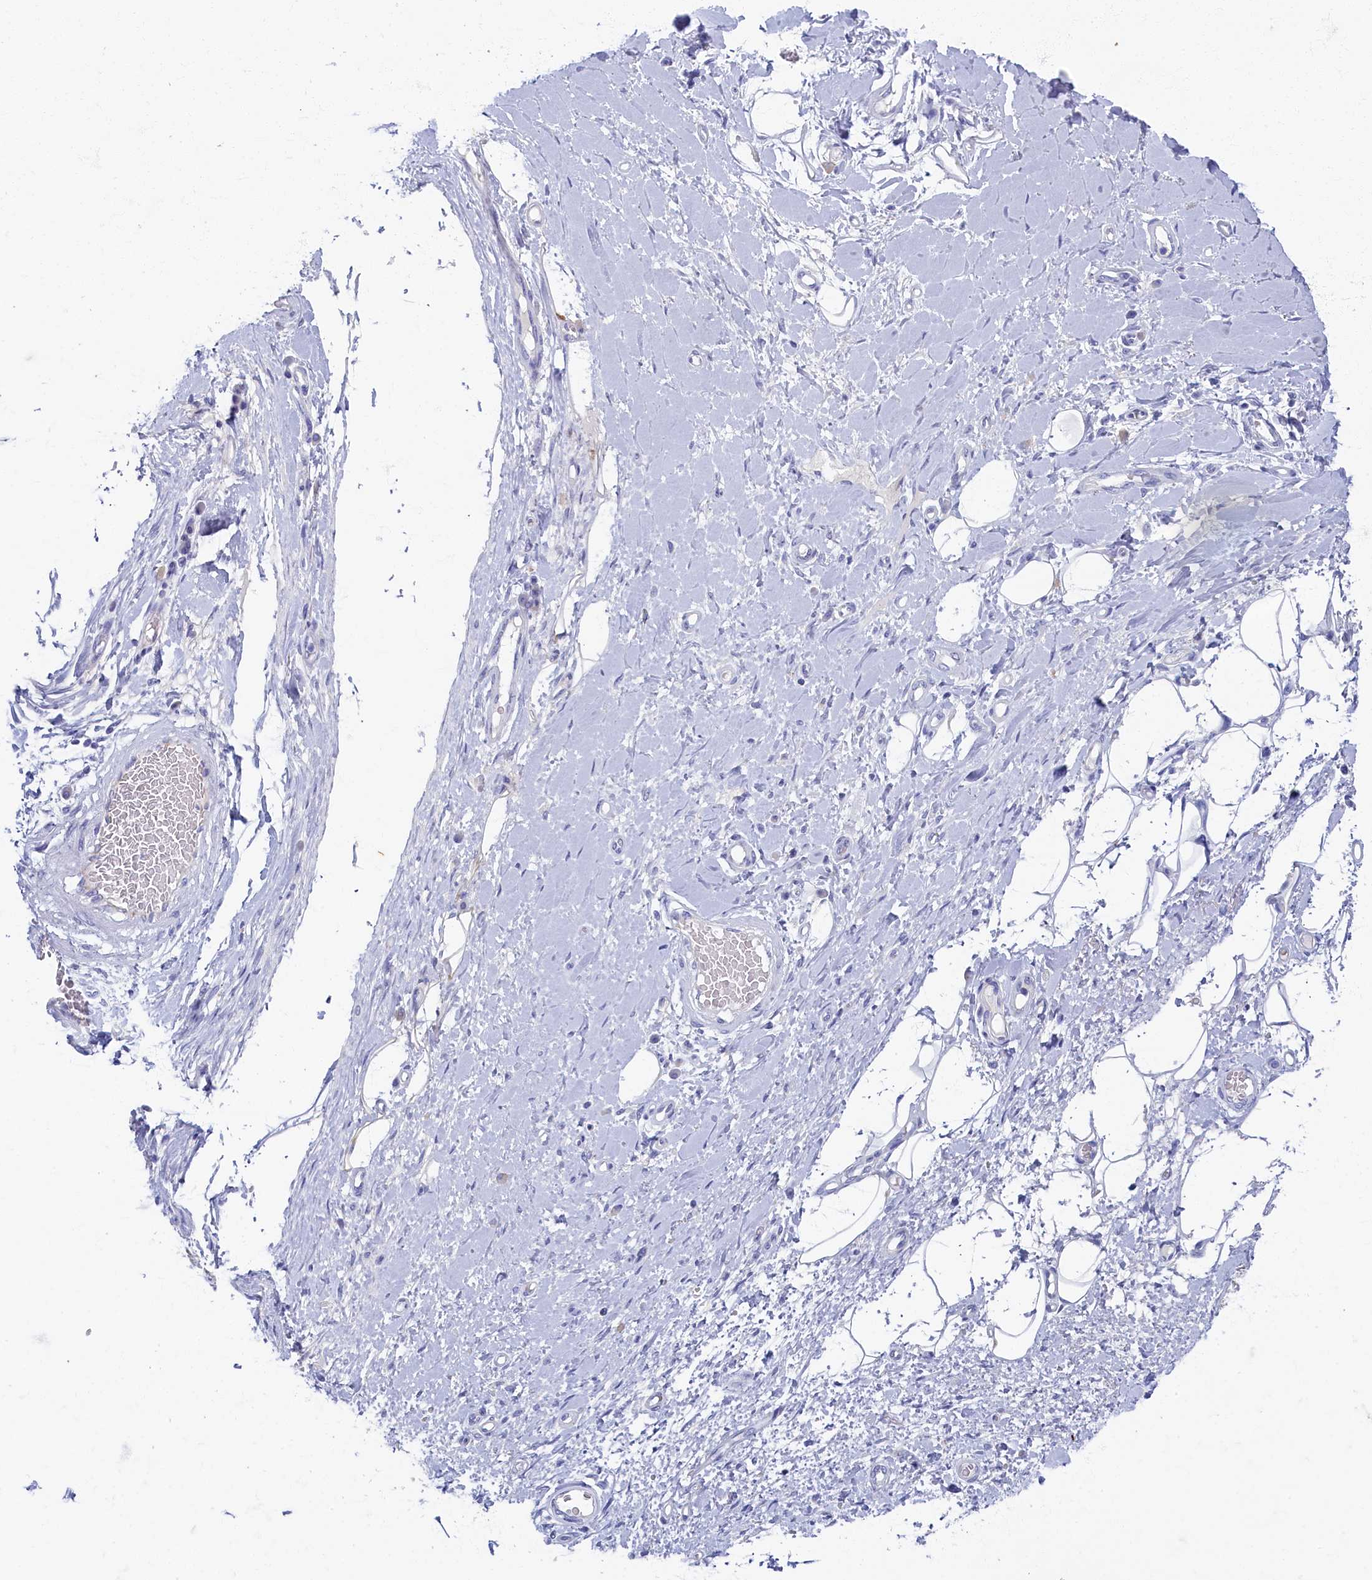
{"staining": {"intensity": "negative", "quantity": "none", "location": "none"}, "tissue": "adipose tissue", "cell_type": "Adipocytes", "image_type": "normal", "snomed": [{"axis": "morphology", "description": "Normal tissue, NOS"}, {"axis": "morphology", "description": "Adenocarcinoma, NOS"}, {"axis": "topography", "description": "Esophagus"}, {"axis": "topography", "description": "Stomach, upper"}, {"axis": "topography", "description": "Peripheral nerve tissue"}], "caption": "Immunohistochemical staining of unremarkable human adipose tissue reveals no significant positivity in adipocytes. (Stains: DAB immunohistochemistry (IHC) with hematoxylin counter stain, Microscopy: brightfield microscopy at high magnification).", "gene": "OCIAD2", "patient": {"sex": "male", "age": 62}}